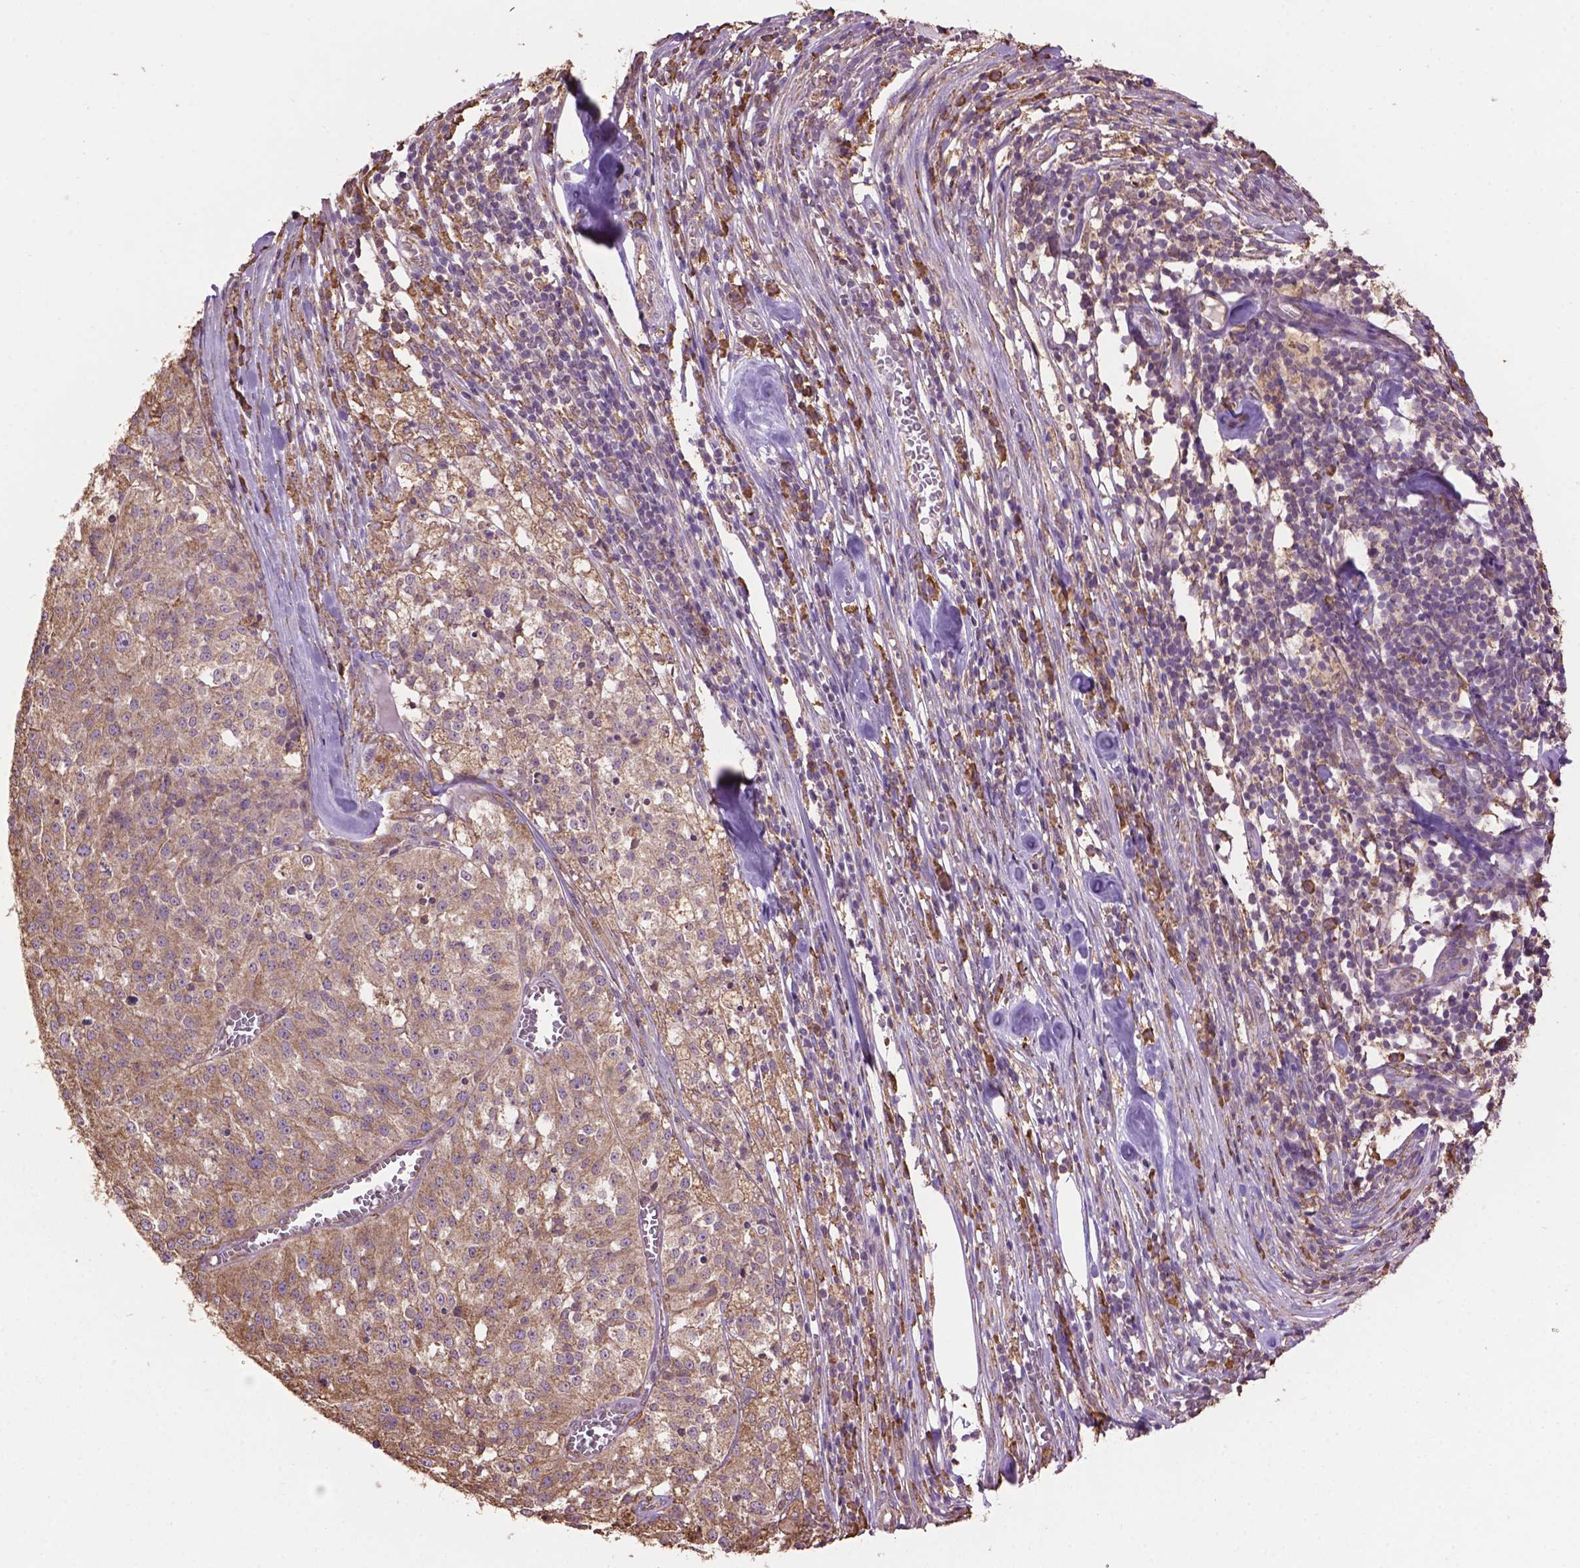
{"staining": {"intensity": "moderate", "quantity": ">75%", "location": "cytoplasmic/membranous"}, "tissue": "melanoma", "cell_type": "Tumor cells", "image_type": "cancer", "snomed": [{"axis": "morphology", "description": "Malignant melanoma, Metastatic site"}, {"axis": "topography", "description": "Lymph node"}], "caption": "Brown immunohistochemical staining in malignant melanoma (metastatic site) demonstrates moderate cytoplasmic/membranous expression in about >75% of tumor cells. Using DAB (3,3'-diaminobenzidine) (brown) and hematoxylin (blue) stains, captured at high magnification using brightfield microscopy.", "gene": "PPP2R5E", "patient": {"sex": "female", "age": 64}}